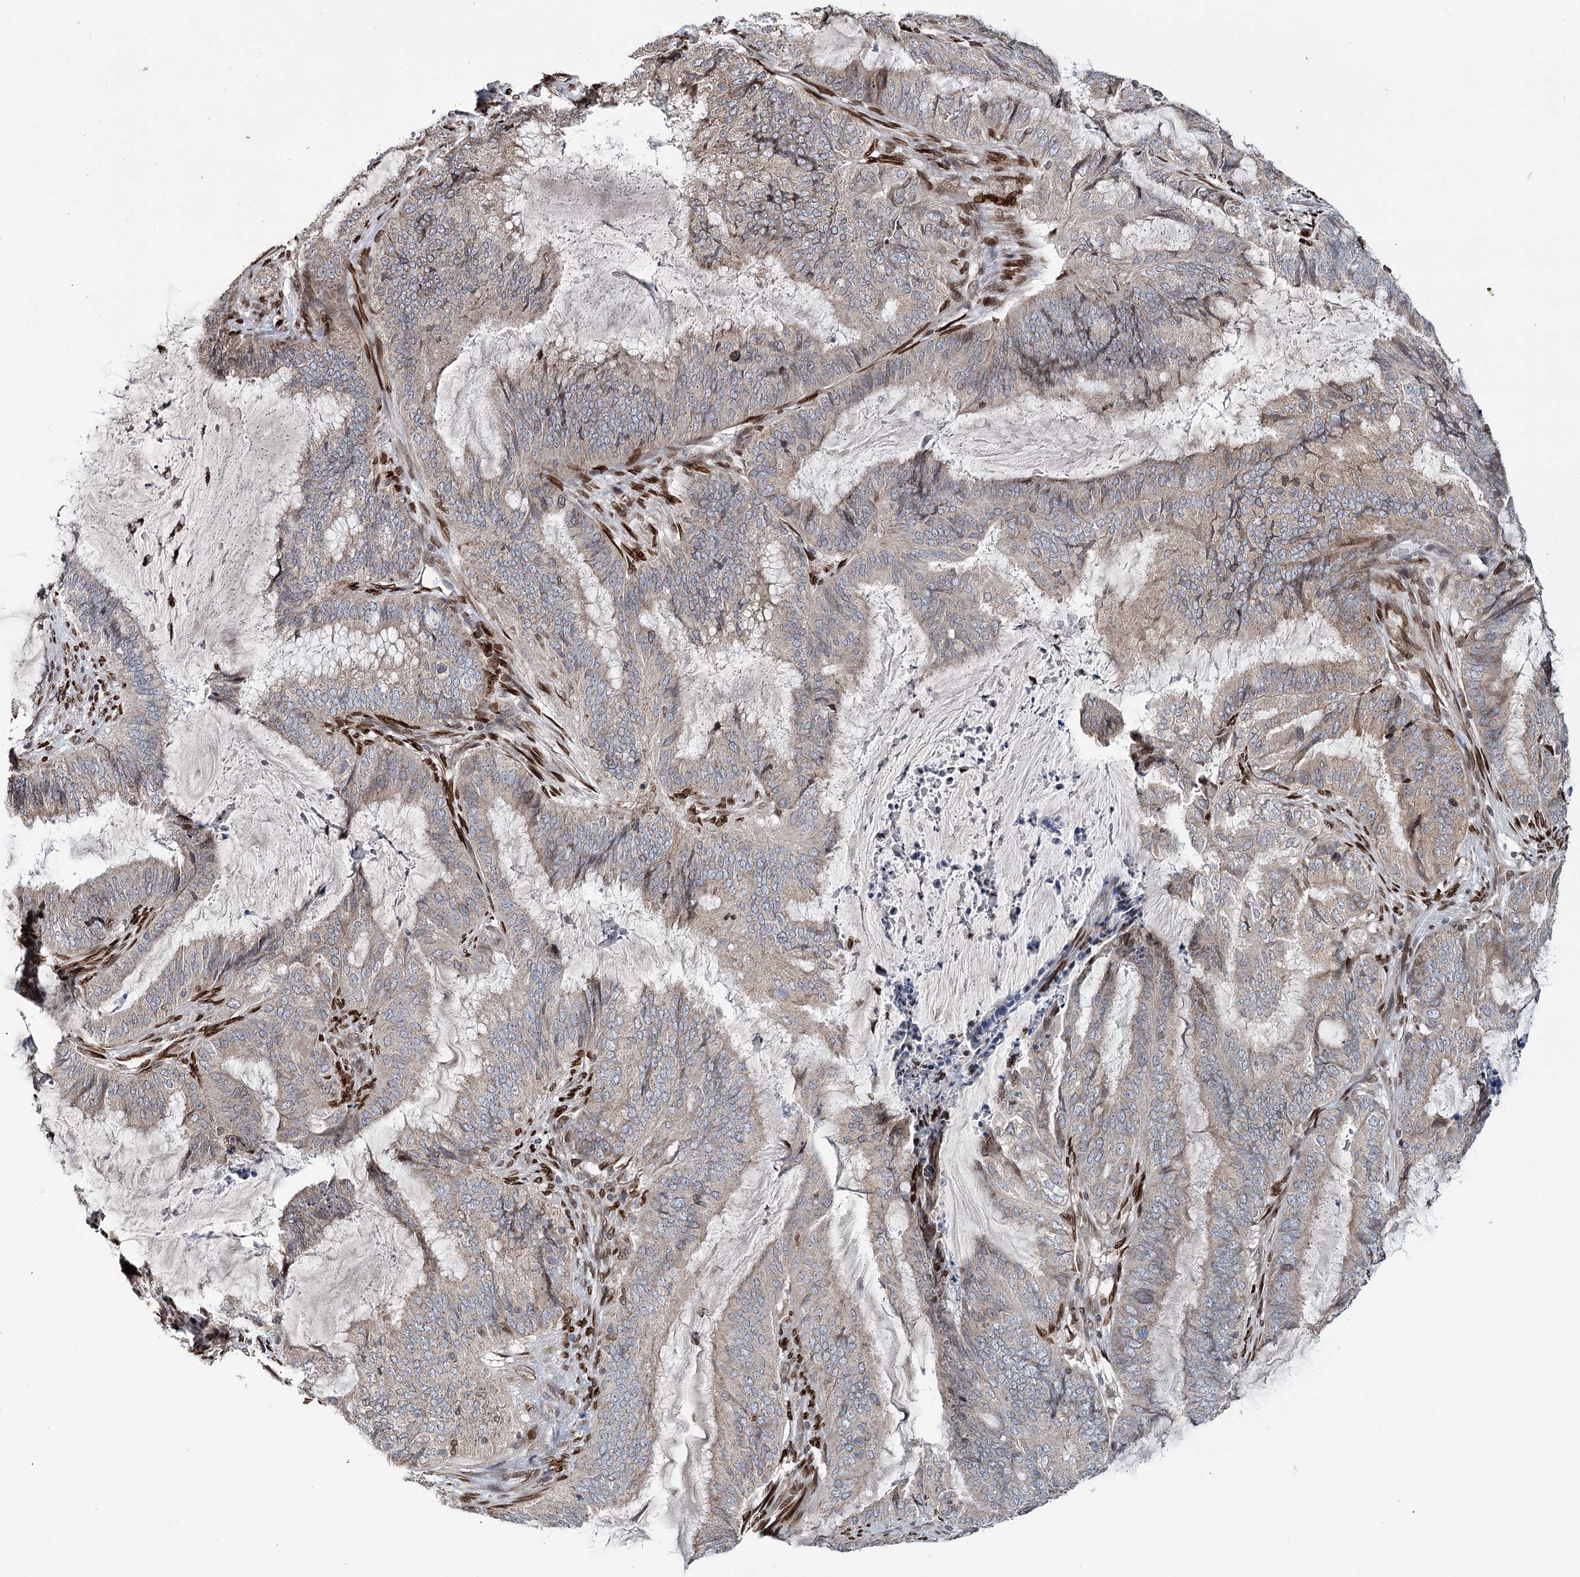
{"staining": {"intensity": "negative", "quantity": "none", "location": "none"}, "tissue": "endometrial cancer", "cell_type": "Tumor cells", "image_type": "cancer", "snomed": [{"axis": "morphology", "description": "Adenocarcinoma, NOS"}, {"axis": "topography", "description": "Endometrium"}], "caption": "Micrograph shows no protein positivity in tumor cells of endometrial cancer (adenocarcinoma) tissue.", "gene": "CFAP46", "patient": {"sex": "female", "age": 51}}